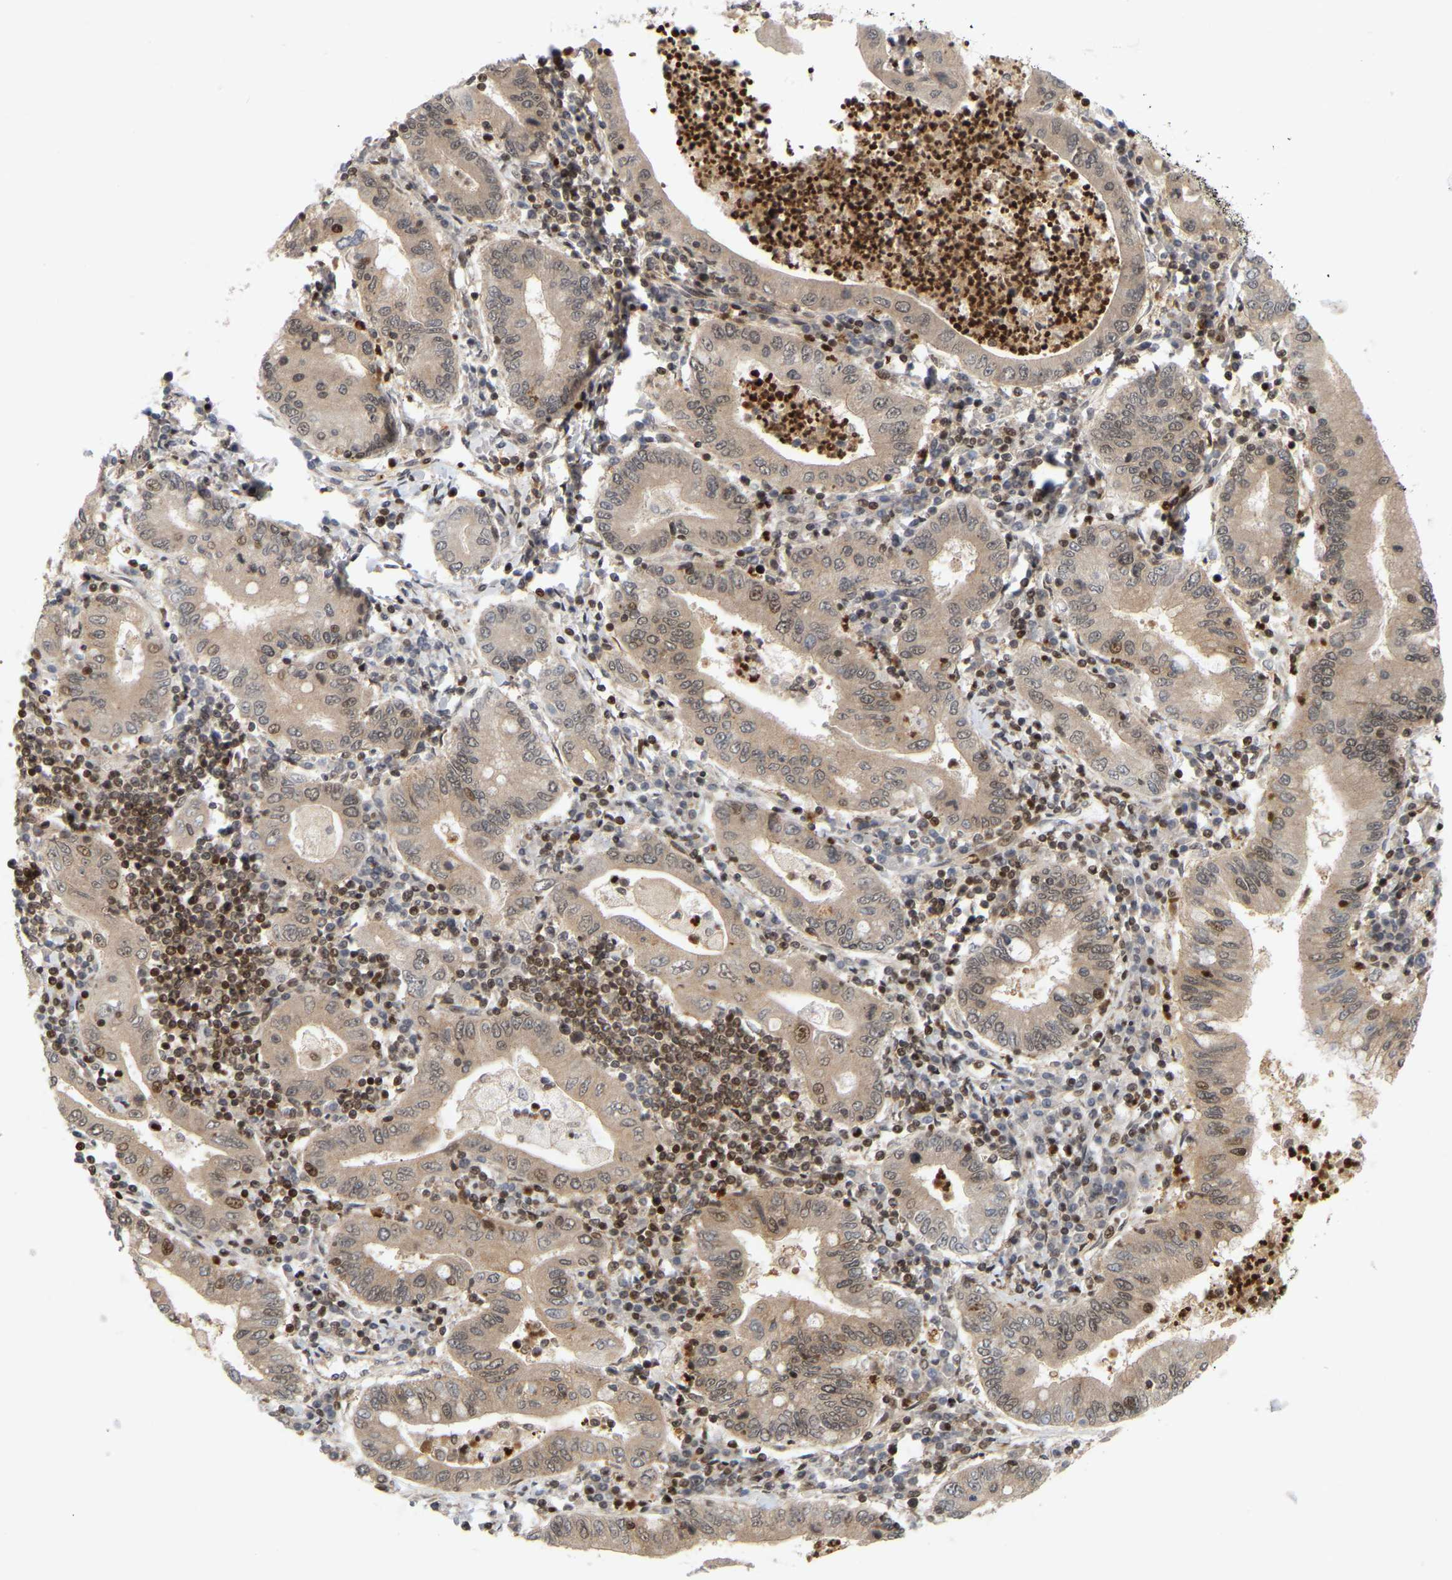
{"staining": {"intensity": "moderate", "quantity": "<25%", "location": "cytoplasmic/membranous,nuclear"}, "tissue": "stomach cancer", "cell_type": "Tumor cells", "image_type": "cancer", "snomed": [{"axis": "morphology", "description": "Normal tissue, NOS"}, {"axis": "morphology", "description": "Adenocarcinoma, NOS"}, {"axis": "topography", "description": "Esophagus"}, {"axis": "topography", "description": "Stomach, upper"}, {"axis": "topography", "description": "Peripheral nerve tissue"}], "caption": "Immunohistochemical staining of stomach cancer (adenocarcinoma) exhibits low levels of moderate cytoplasmic/membranous and nuclear positivity in approximately <25% of tumor cells. (DAB (3,3'-diaminobenzidine) IHC with brightfield microscopy, high magnification).", "gene": "NFE2L2", "patient": {"sex": "male", "age": 62}}